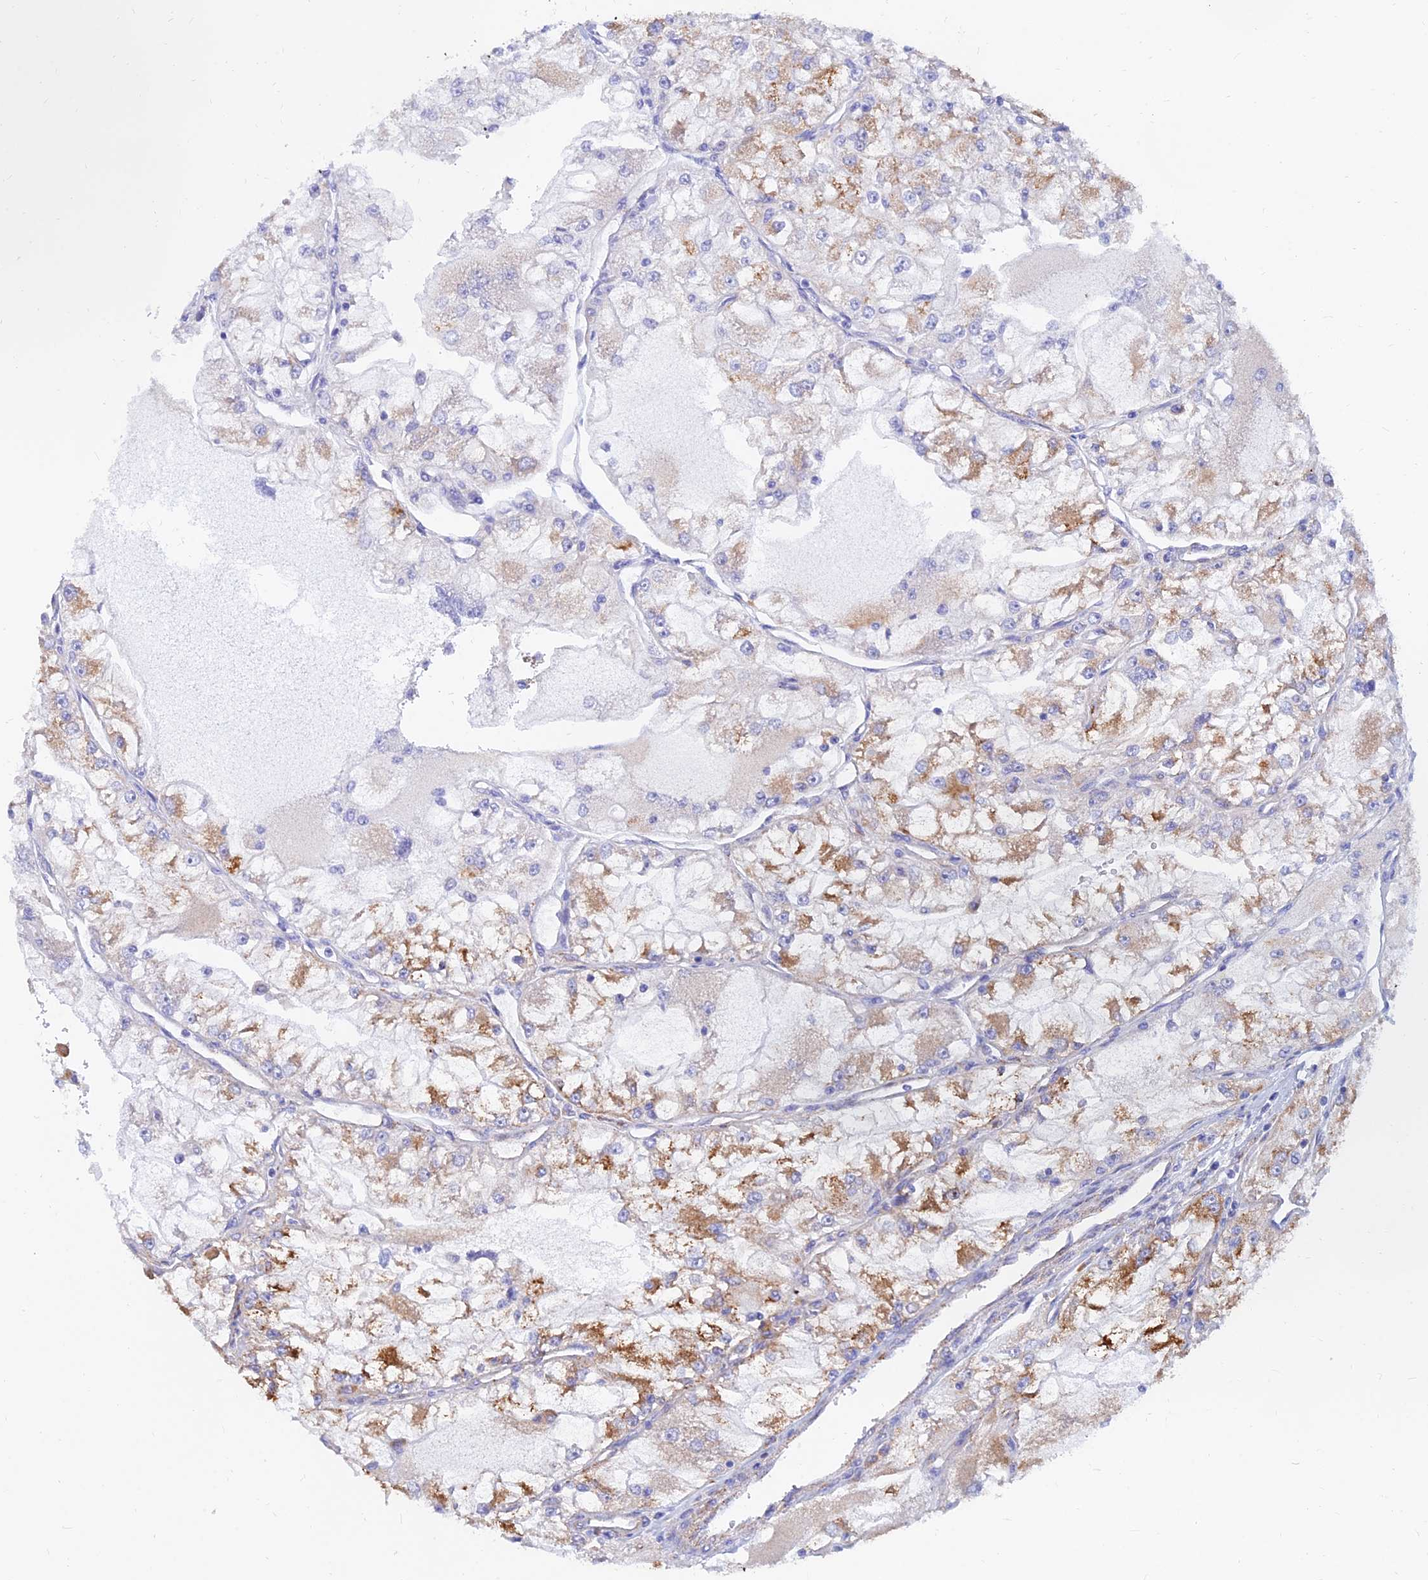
{"staining": {"intensity": "strong", "quantity": "25%-75%", "location": "cytoplasmic/membranous"}, "tissue": "renal cancer", "cell_type": "Tumor cells", "image_type": "cancer", "snomed": [{"axis": "morphology", "description": "Adenocarcinoma, NOS"}, {"axis": "topography", "description": "Kidney"}], "caption": "High-magnification brightfield microscopy of renal adenocarcinoma stained with DAB (3,3'-diaminobenzidine) (brown) and counterstained with hematoxylin (blue). tumor cells exhibit strong cytoplasmic/membranous expression is seen in about25%-75% of cells.", "gene": "SPNS1", "patient": {"sex": "female", "age": 72}}